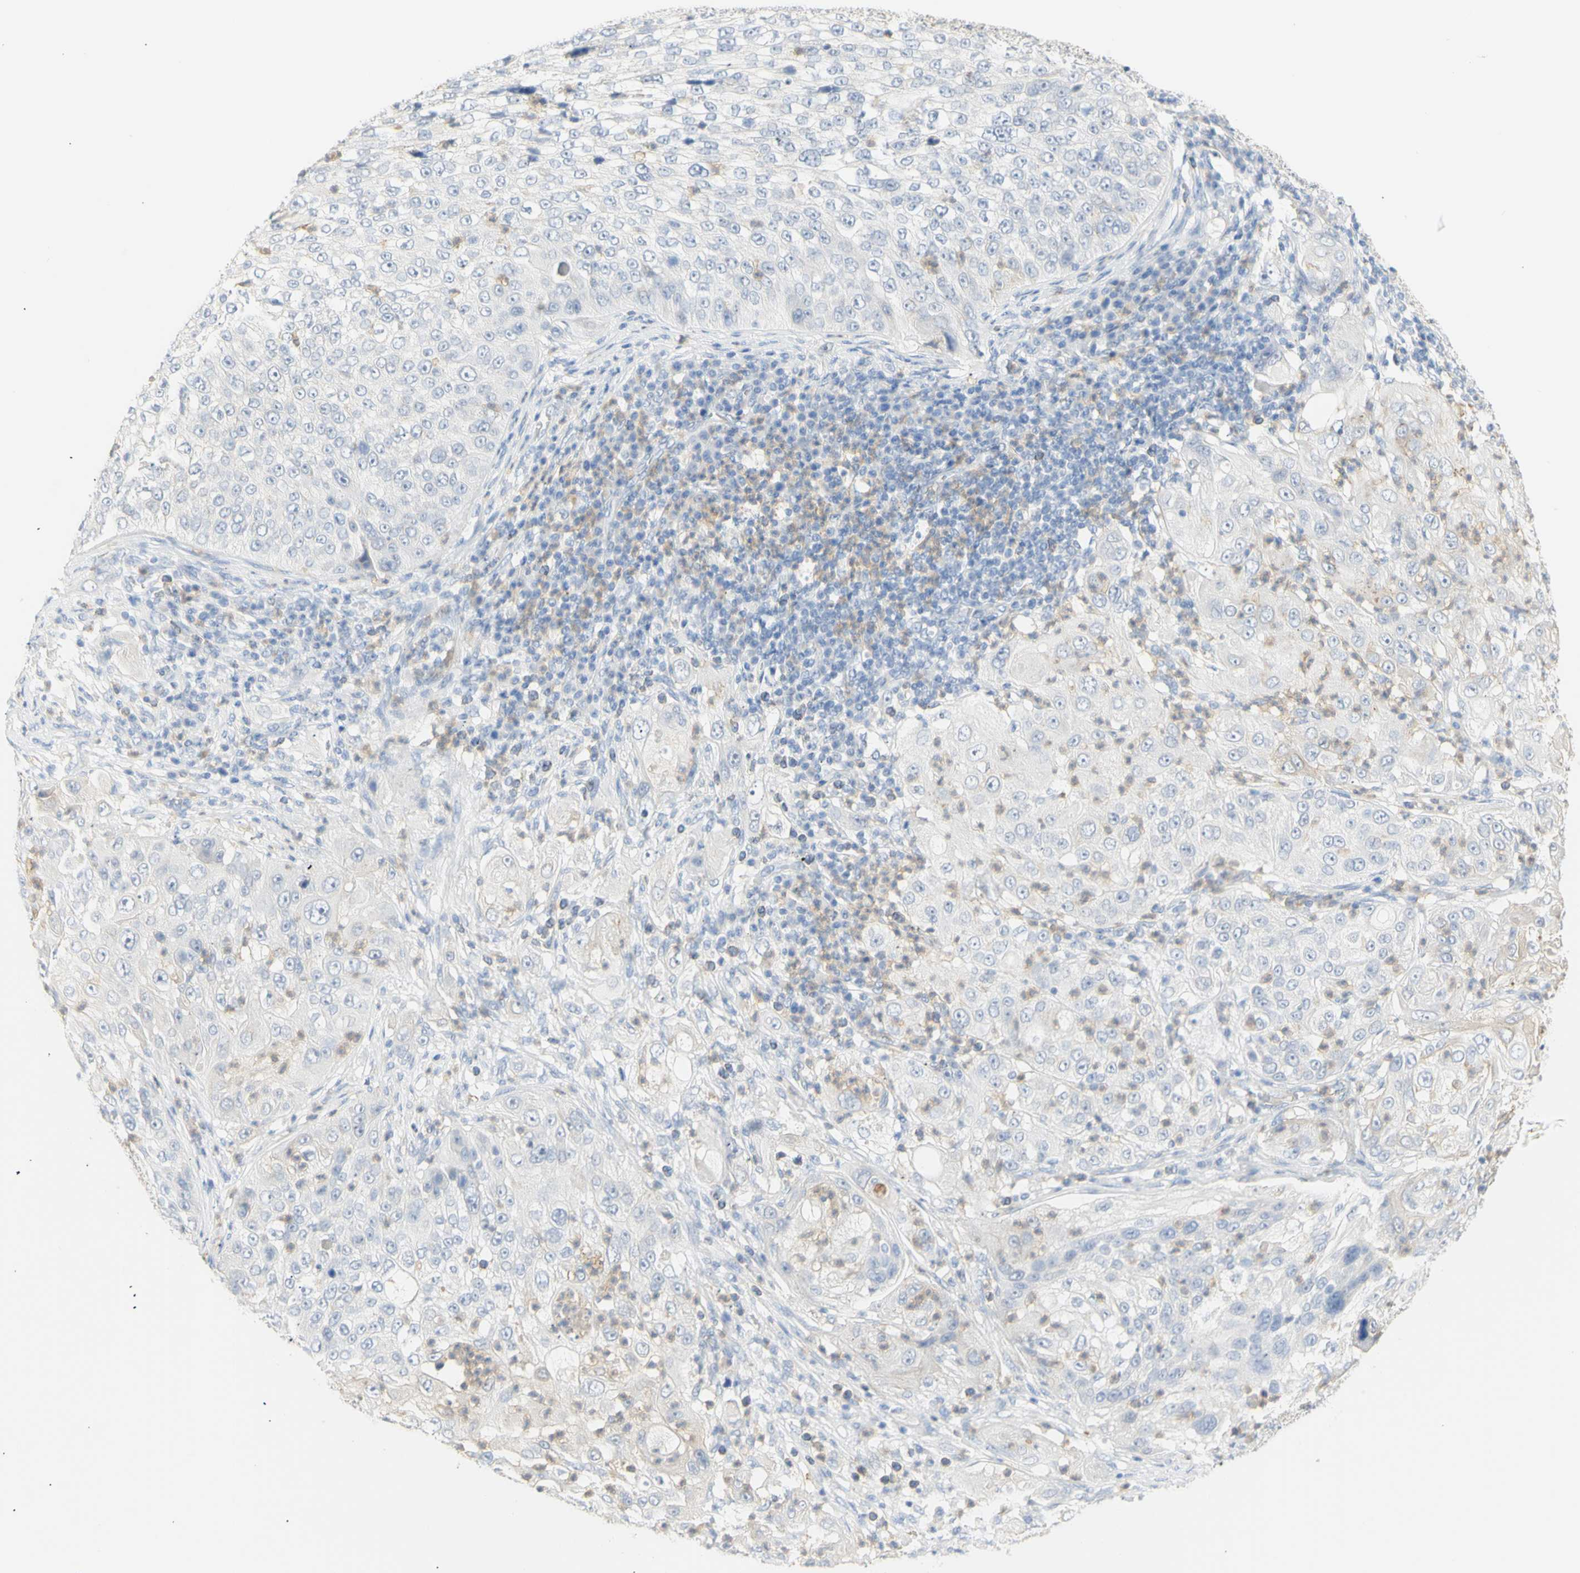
{"staining": {"intensity": "weak", "quantity": "25%-75%", "location": "cytoplasmic/membranous"}, "tissue": "lung cancer", "cell_type": "Tumor cells", "image_type": "cancer", "snomed": [{"axis": "morphology", "description": "Inflammation, NOS"}, {"axis": "morphology", "description": "Squamous cell carcinoma, NOS"}, {"axis": "topography", "description": "Lymph node"}, {"axis": "topography", "description": "Soft tissue"}, {"axis": "topography", "description": "Lung"}], "caption": "This is a micrograph of IHC staining of lung squamous cell carcinoma, which shows weak positivity in the cytoplasmic/membranous of tumor cells.", "gene": "B4GALNT3", "patient": {"sex": "male", "age": 66}}